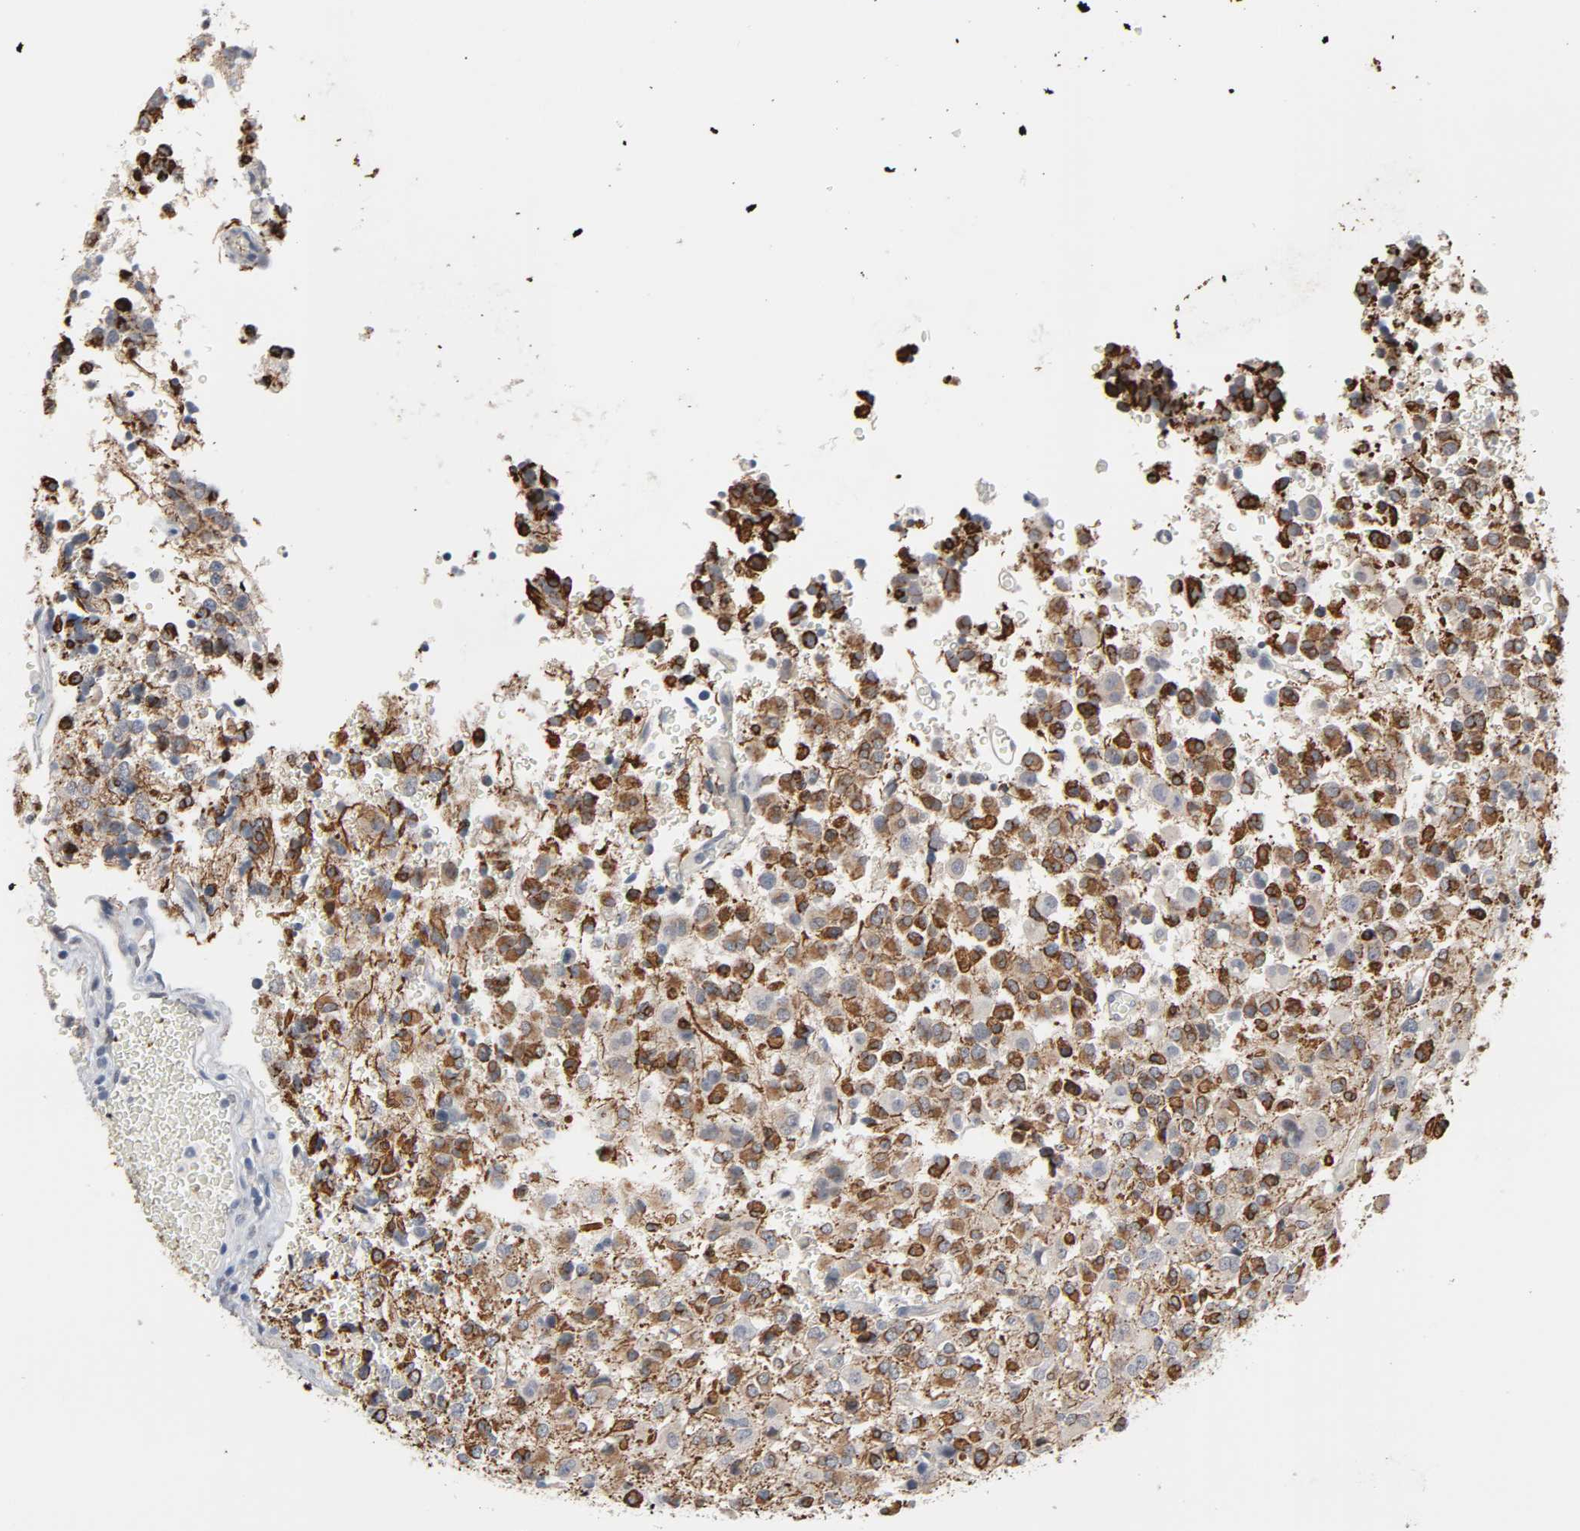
{"staining": {"intensity": "strong", "quantity": "<25%", "location": "cytoplasmic/membranous"}, "tissue": "glioma", "cell_type": "Tumor cells", "image_type": "cancer", "snomed": [{"axis": "morphology", "description": "Glioma, malignant, High grade"}, {"axis": "topography", "description": "pancreas cauda"}], "caption": "A brown stain shows strong cytoplasmic/membranous expression of a protein in malignant glioma (high-grade) tumor cells.", "gene": "ACSS2", "patient": {"sex": "male", "age": 60}}